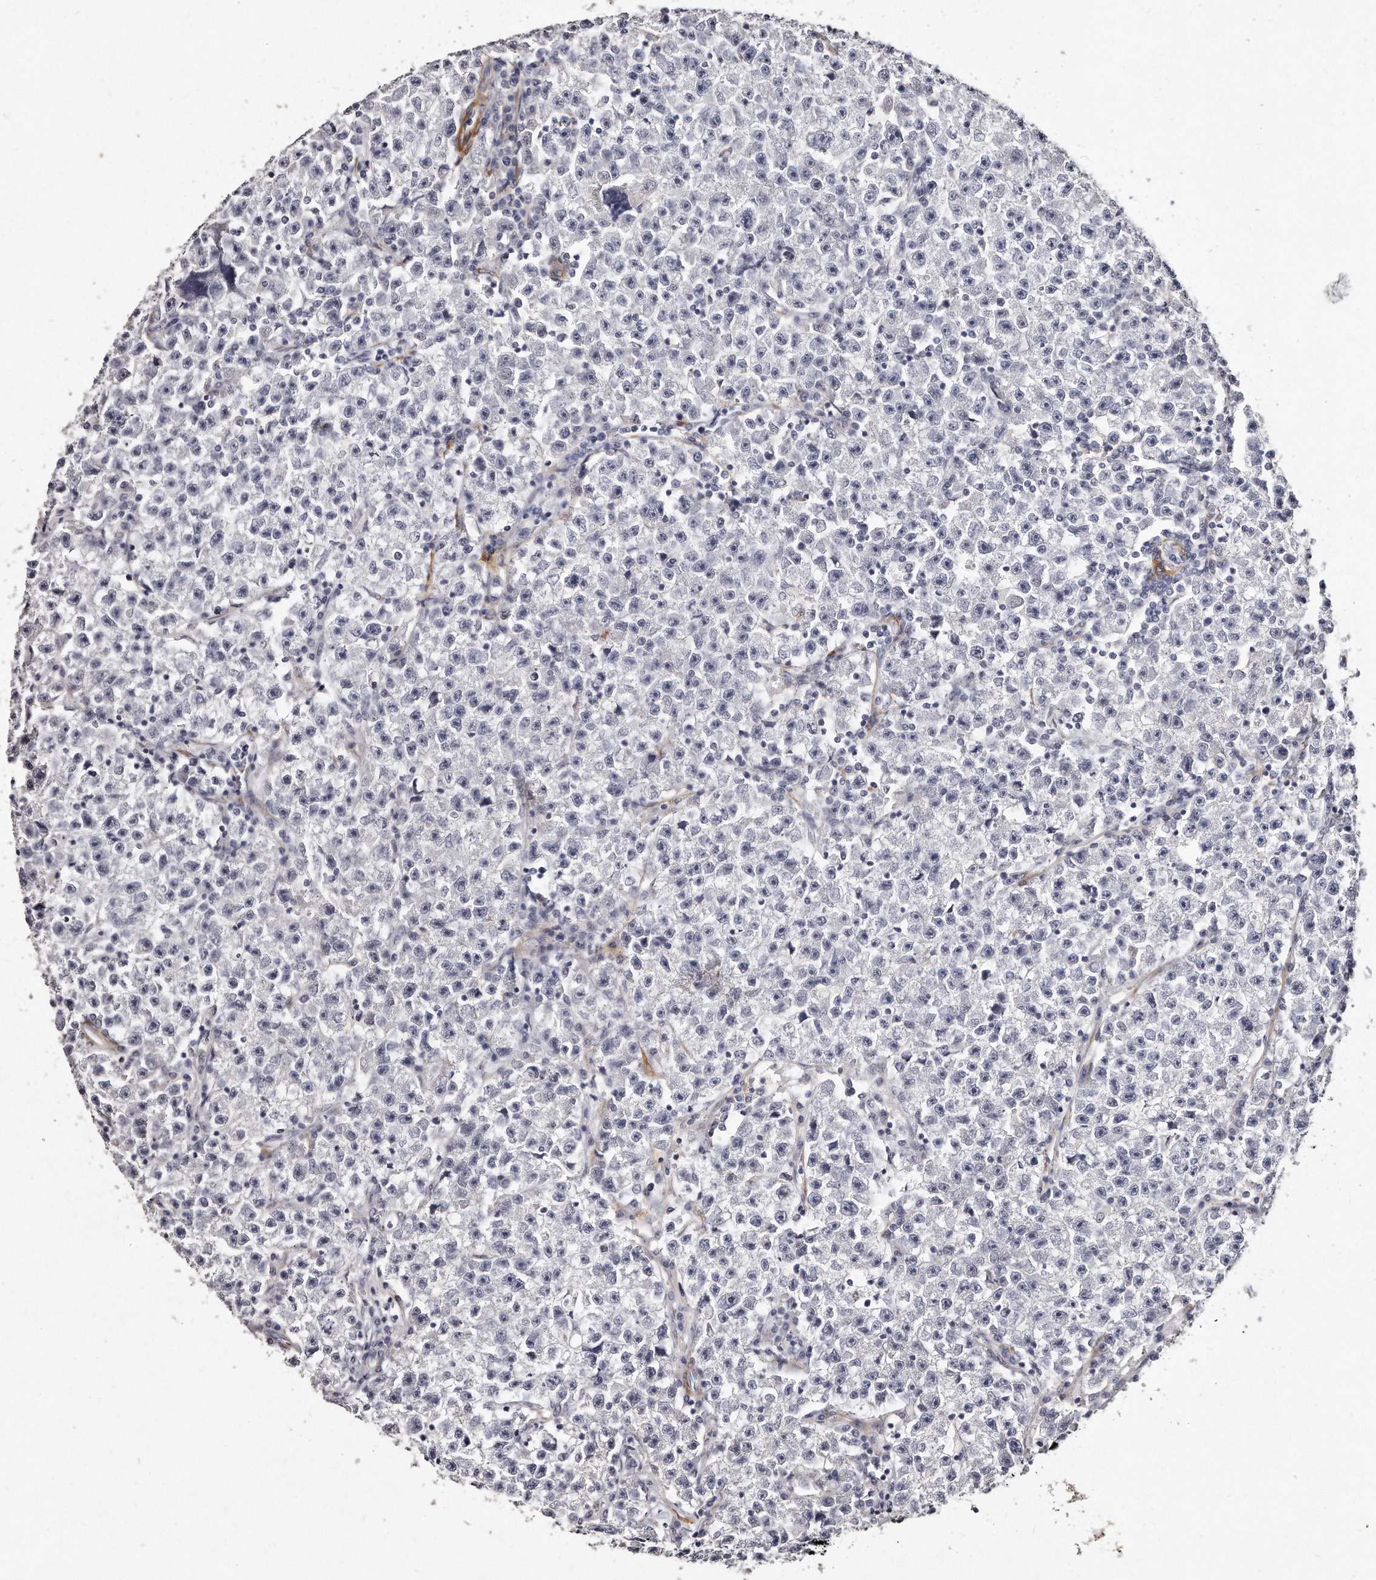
{"staining": {"intensity": "negative", "quantity": "none", "location": "none"}, "tissue": "testis cancer", "cell_type": "Tumor cells", "image_type": "cancer", "snomed": [{"axis": "morphology", "description": "Seminoma, NOS"}, {"axis": "topography", "description": "Testis"}], "caption": "This histopathology image is of testis cancer (seminoma) stained with immunohistochemistry (IHC) to label a protein in brown with the nuclei are counter-stained blue. There is no positivity in tumor cells.", "gene": "LMOD1", "patient": {"sex": "male", "age": 22}}